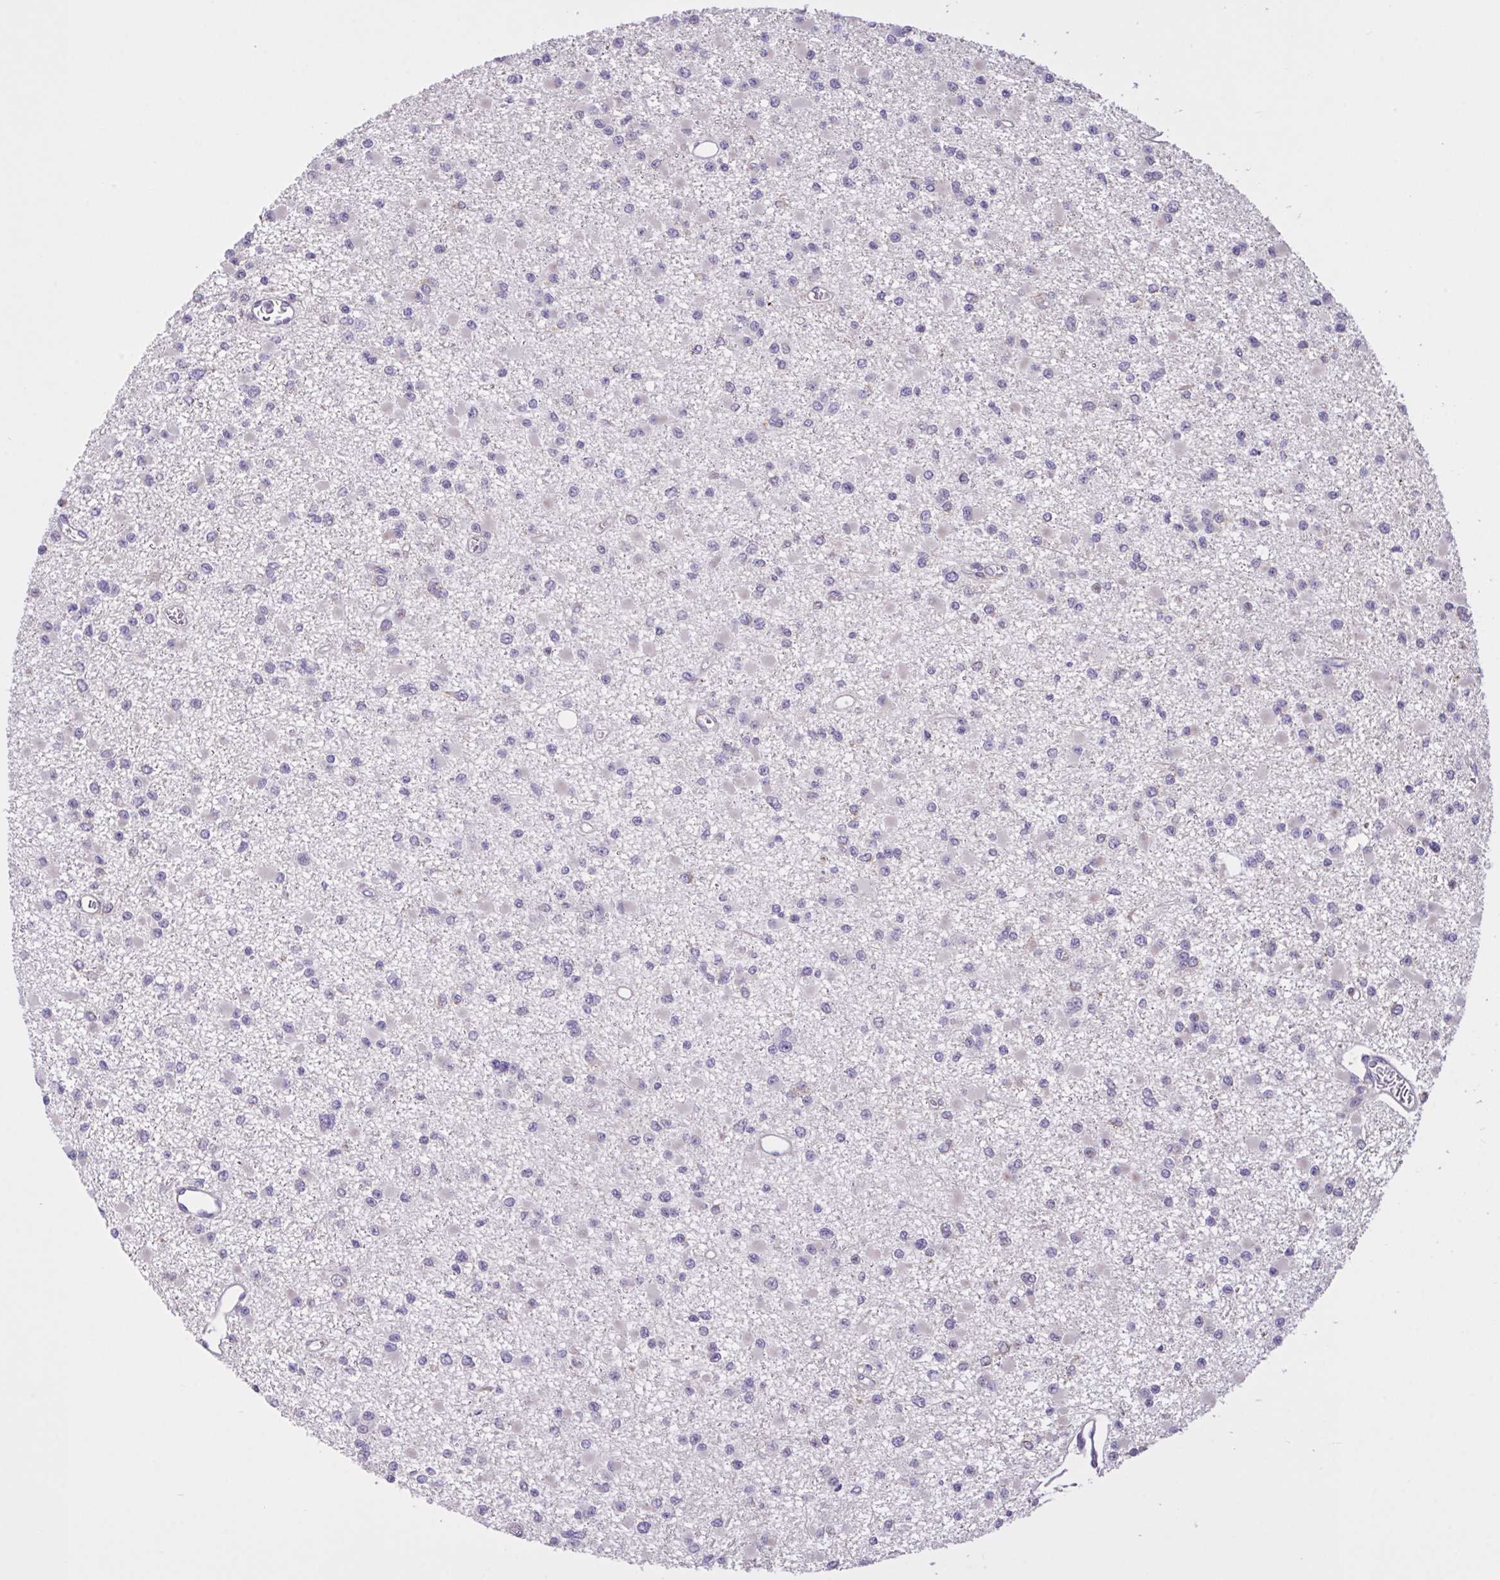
{"staining": {"intensity": "negative", "quantity": "none", "location": "none"}, "tissue": "glioma", "cell_type": "Tumor cells", "image_type": "cancer", "snomed": [{"axis": "morphology", "description": "Glioma, malignant, Low grade"}, {"axis": "topography", "description": "Brain"}], "caption": "This is an immunohistochemistry (IHC) image of glioma. There is no positivity in tumor cells.", "gene": "MRGPRX2", "patient": {"sex": "female", "age": 22}}